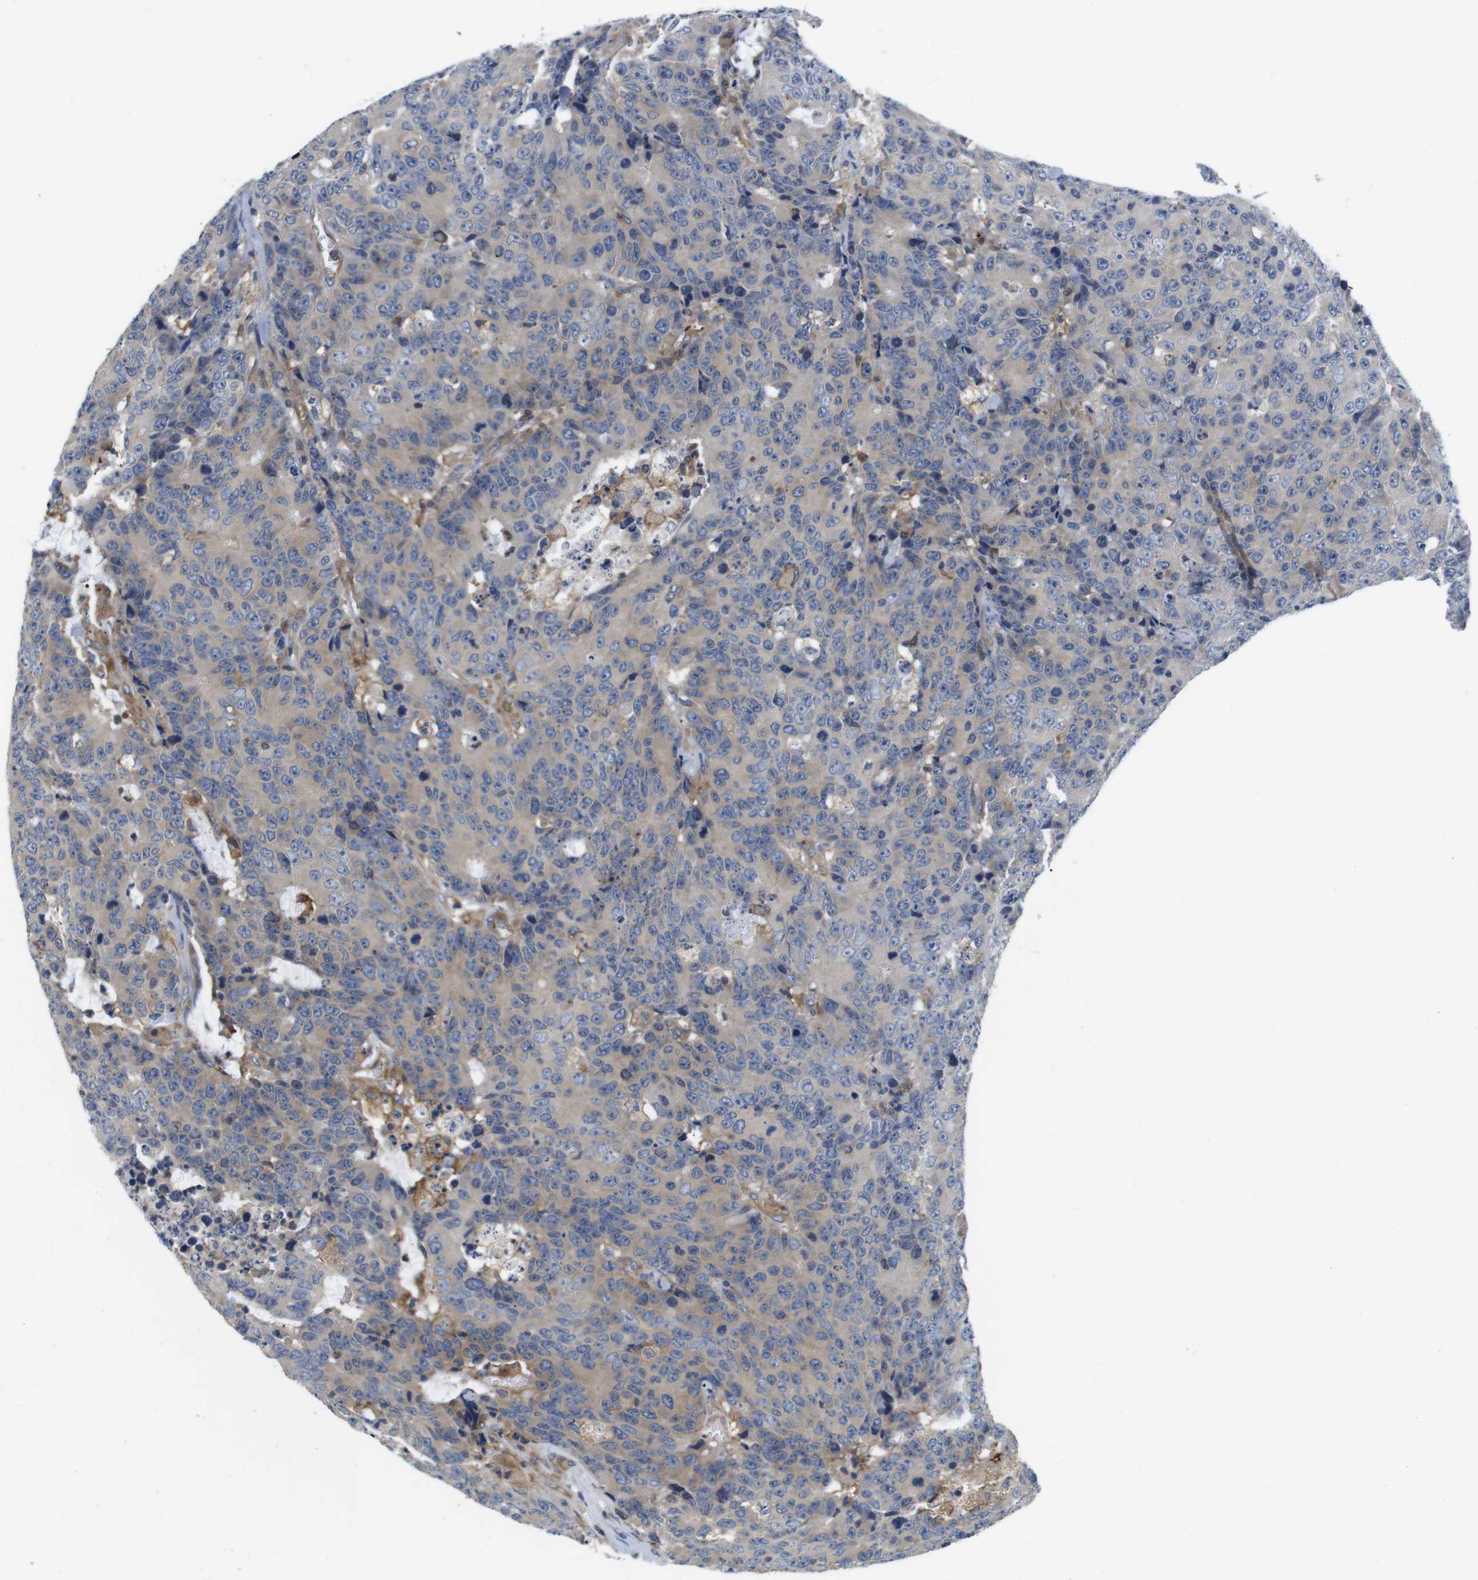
{"staining": {"intensity": "weak", "quantity": "25%-75%", "location": "cytoplasmic/membranous"}, "tissue": "colorectal cancer", "cell_type": "Tumor cells", "image_type": "cancer", "snomed": [{"axis": "morphology", "description": "Adenocarcinoma, NOS"}, {"axis": "topography", "description": "Colon"}], "caption": "Protein expression analysis of colorectal adenocarcinoma shows weak cytoplasmic/membranous expression in approximately 25%-75% of tumor cells.", "gene": "HERPUD2", "patient": {"sex": "female", "age": 86}}